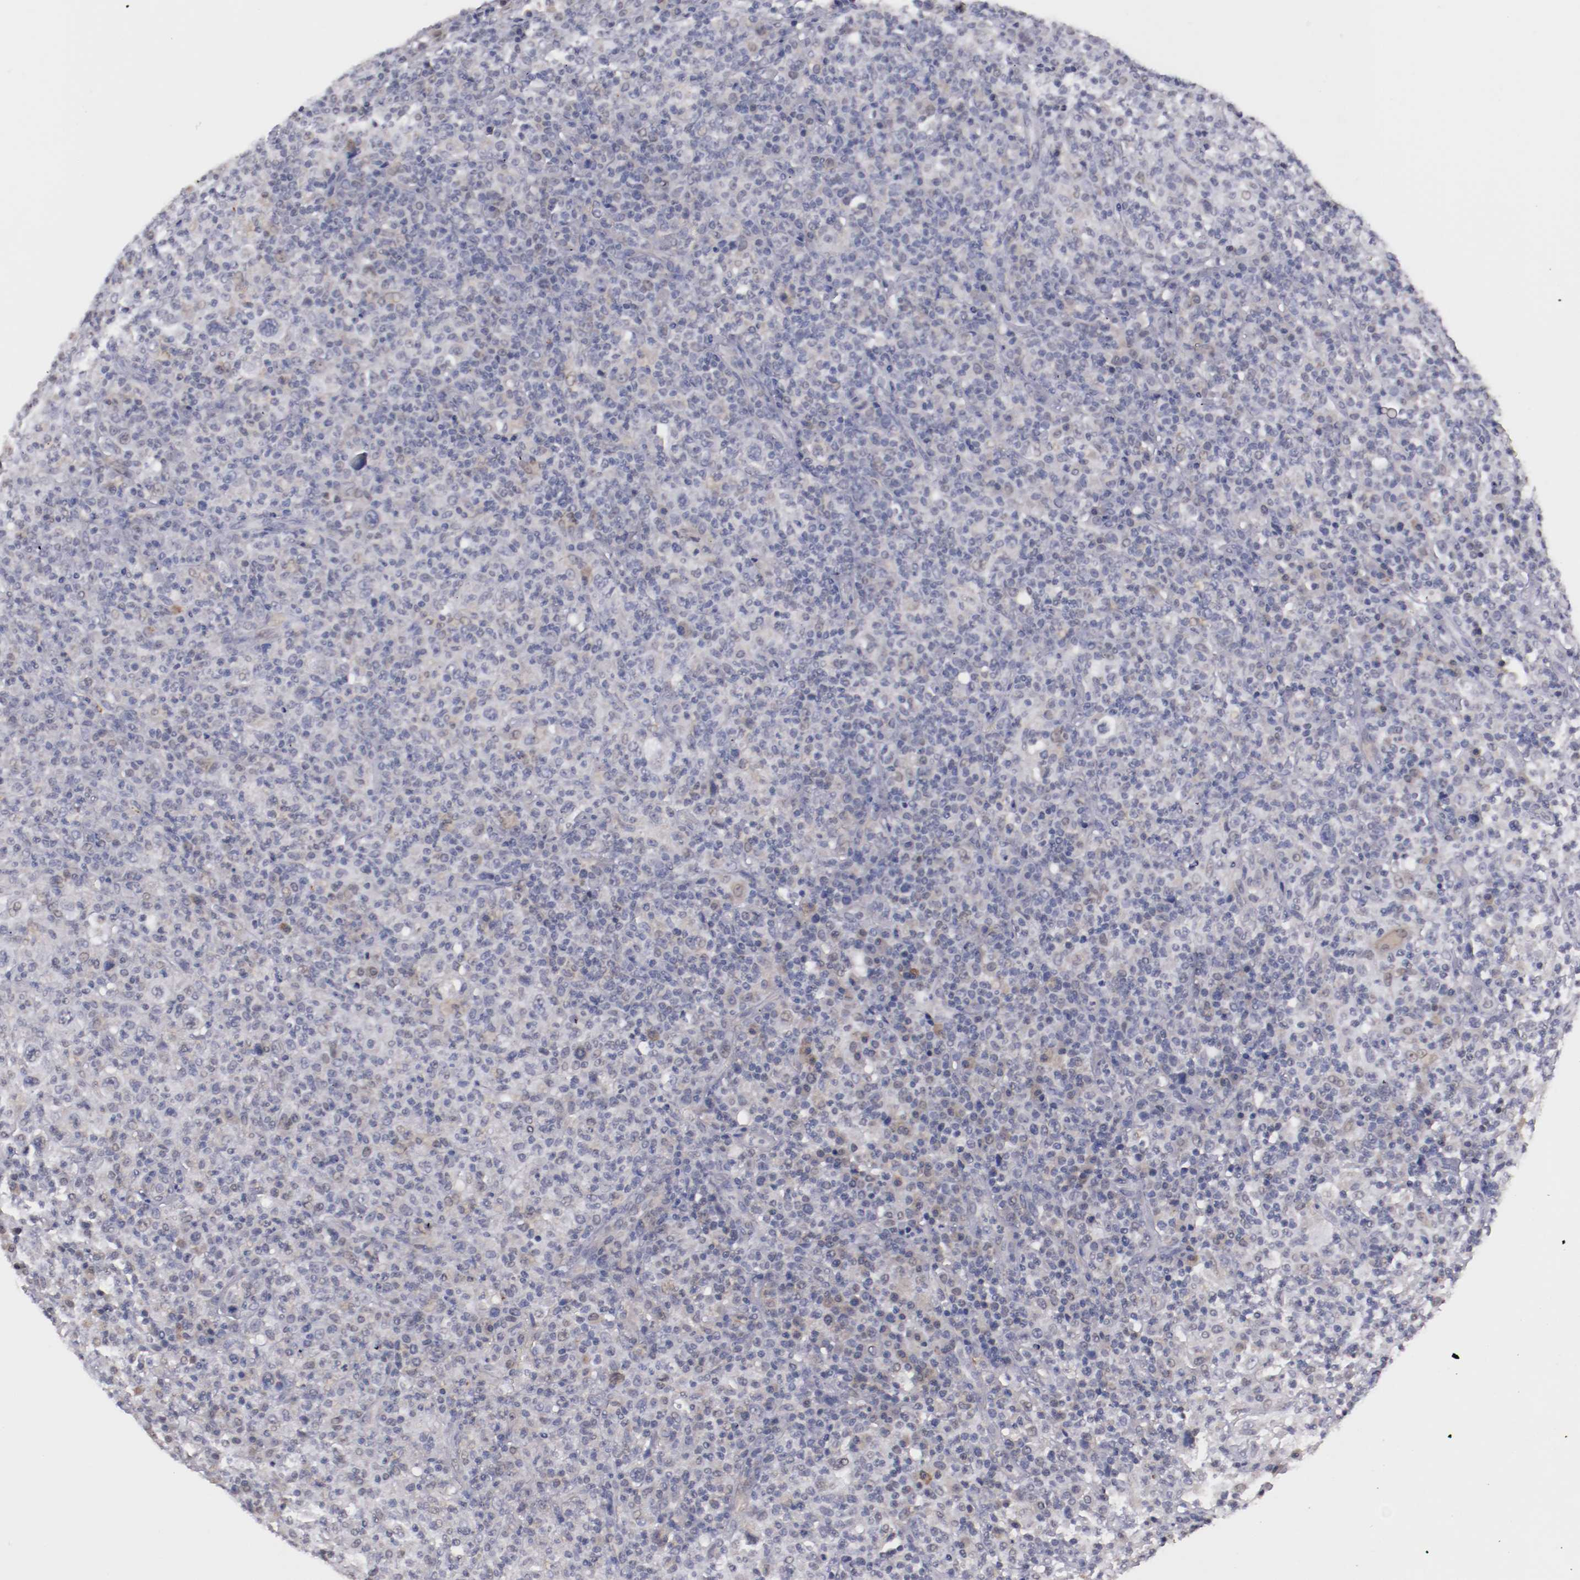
{"staining": {"intensity": "weak", "quantity": "25%-75%", "location": "nuclear"}, "tissue": "lymphoma", "cell_type": "Tumor cells", "image_type": "cancer", "snomed": [{"axis": "morphology", "description": "Hodgkin's disease, NOS"}, {"axis": "topography", "description": "Lymph node"}], "caption": "Lymphoma tissue shows weak nuclear positivity in approximately 25%-75% of tumor cells, visualized by immunohistochemistry. The staining is performed using DAB brown chromogen to label protein expression. The nuclei are counter-stained blue using hematoxylin.", "gene": "NRXN3", "patient": {"sex": "male", "age": 65}}